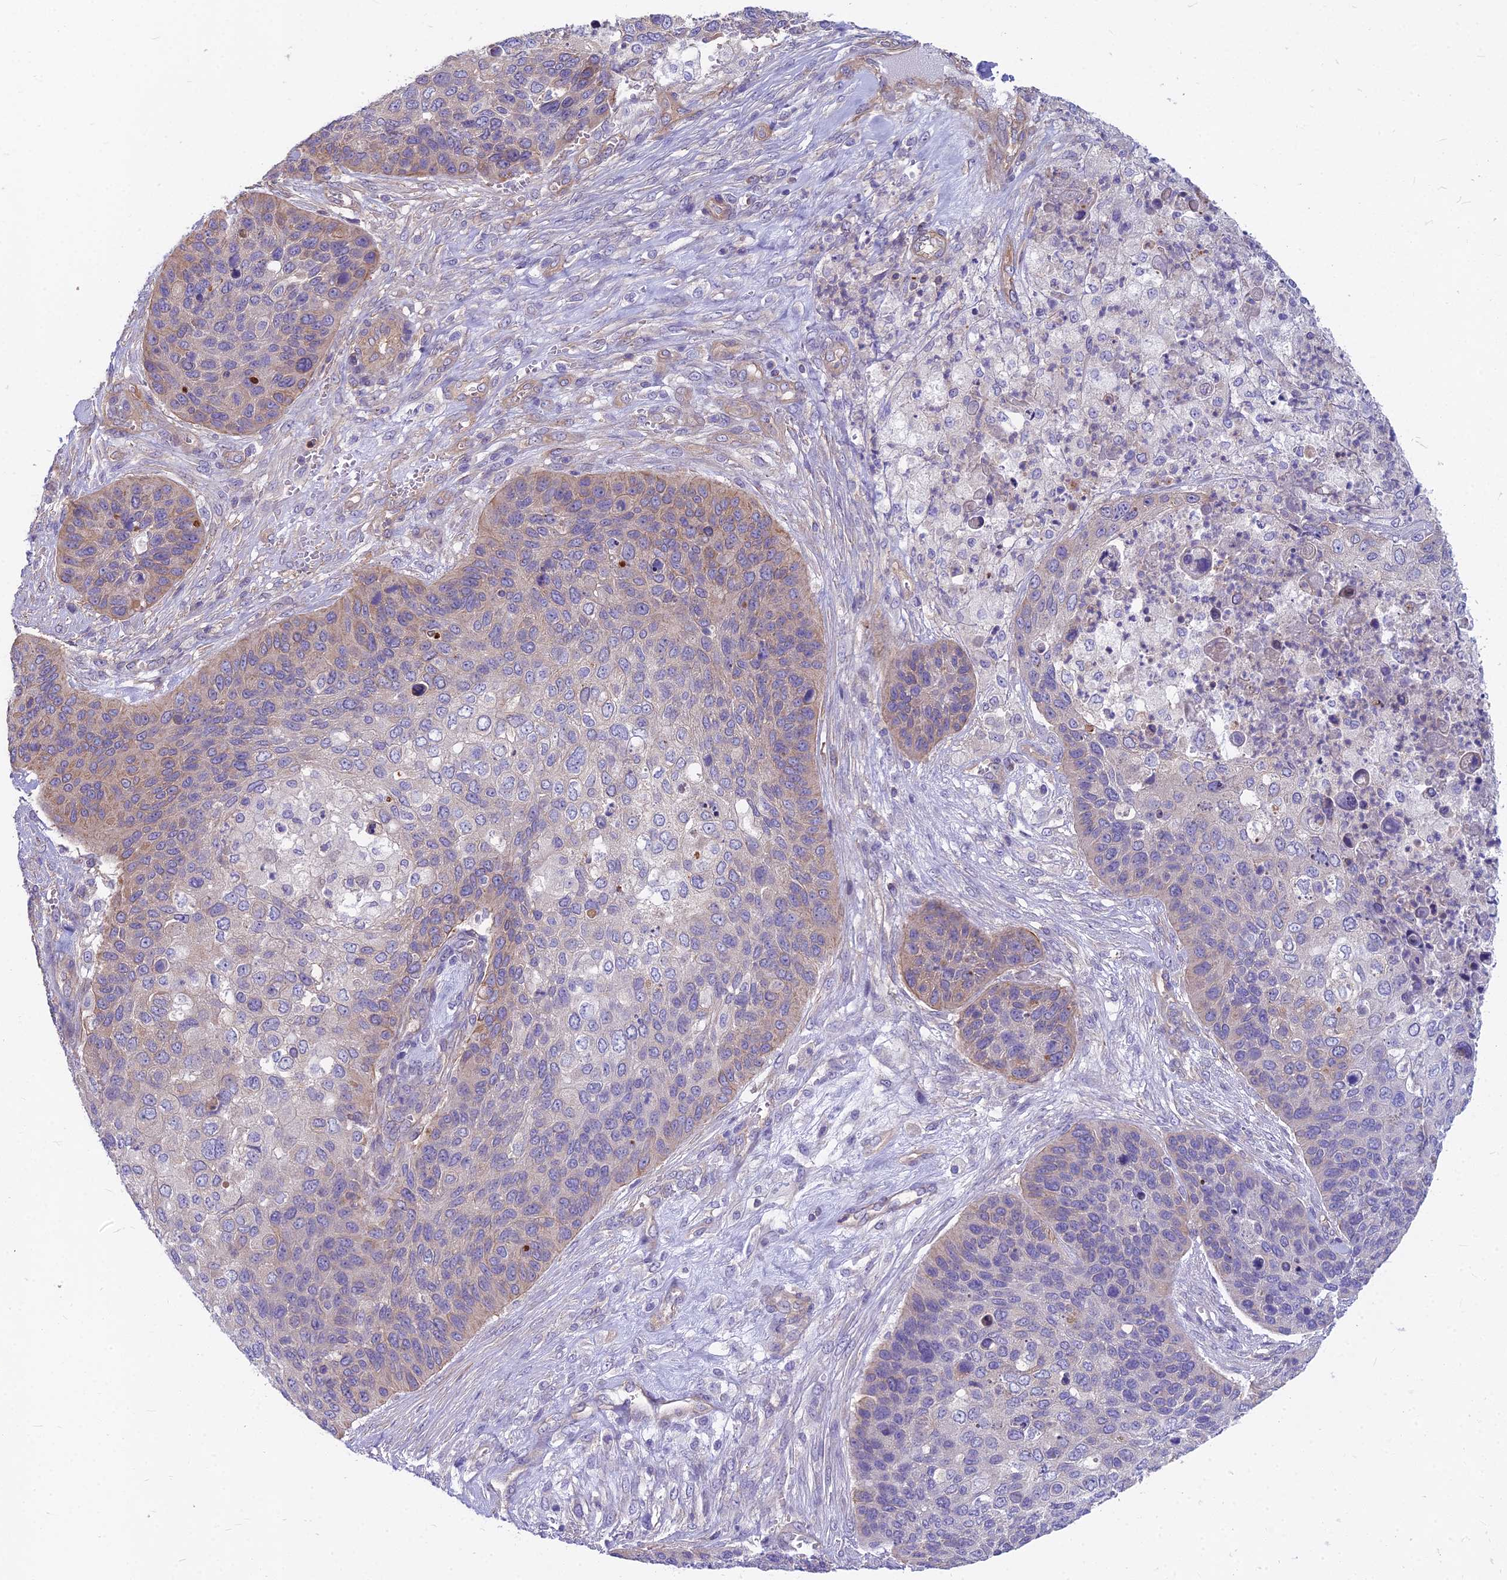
{"staining": {"intensity": "weak", "quantity": "25%-75%", "location": "cytoplasmic/membranous"}, "tissue": "skin cancer", "cell_type": "Tumor cells", "image_type": "cancer", "snomed": [{"axis": "morphology", "description": "Basal cell carcinoma"}, {"axis": "topography", "description": "Skin"}], "caption": "Tumor cells exhibit weak cytoplasmic/membranous staining in about 25%-75% of cells in skin cancer (basal cell carcinoma).", "gene": "HLA-DOA", "patient": {"sex": "female", "age": 74}}